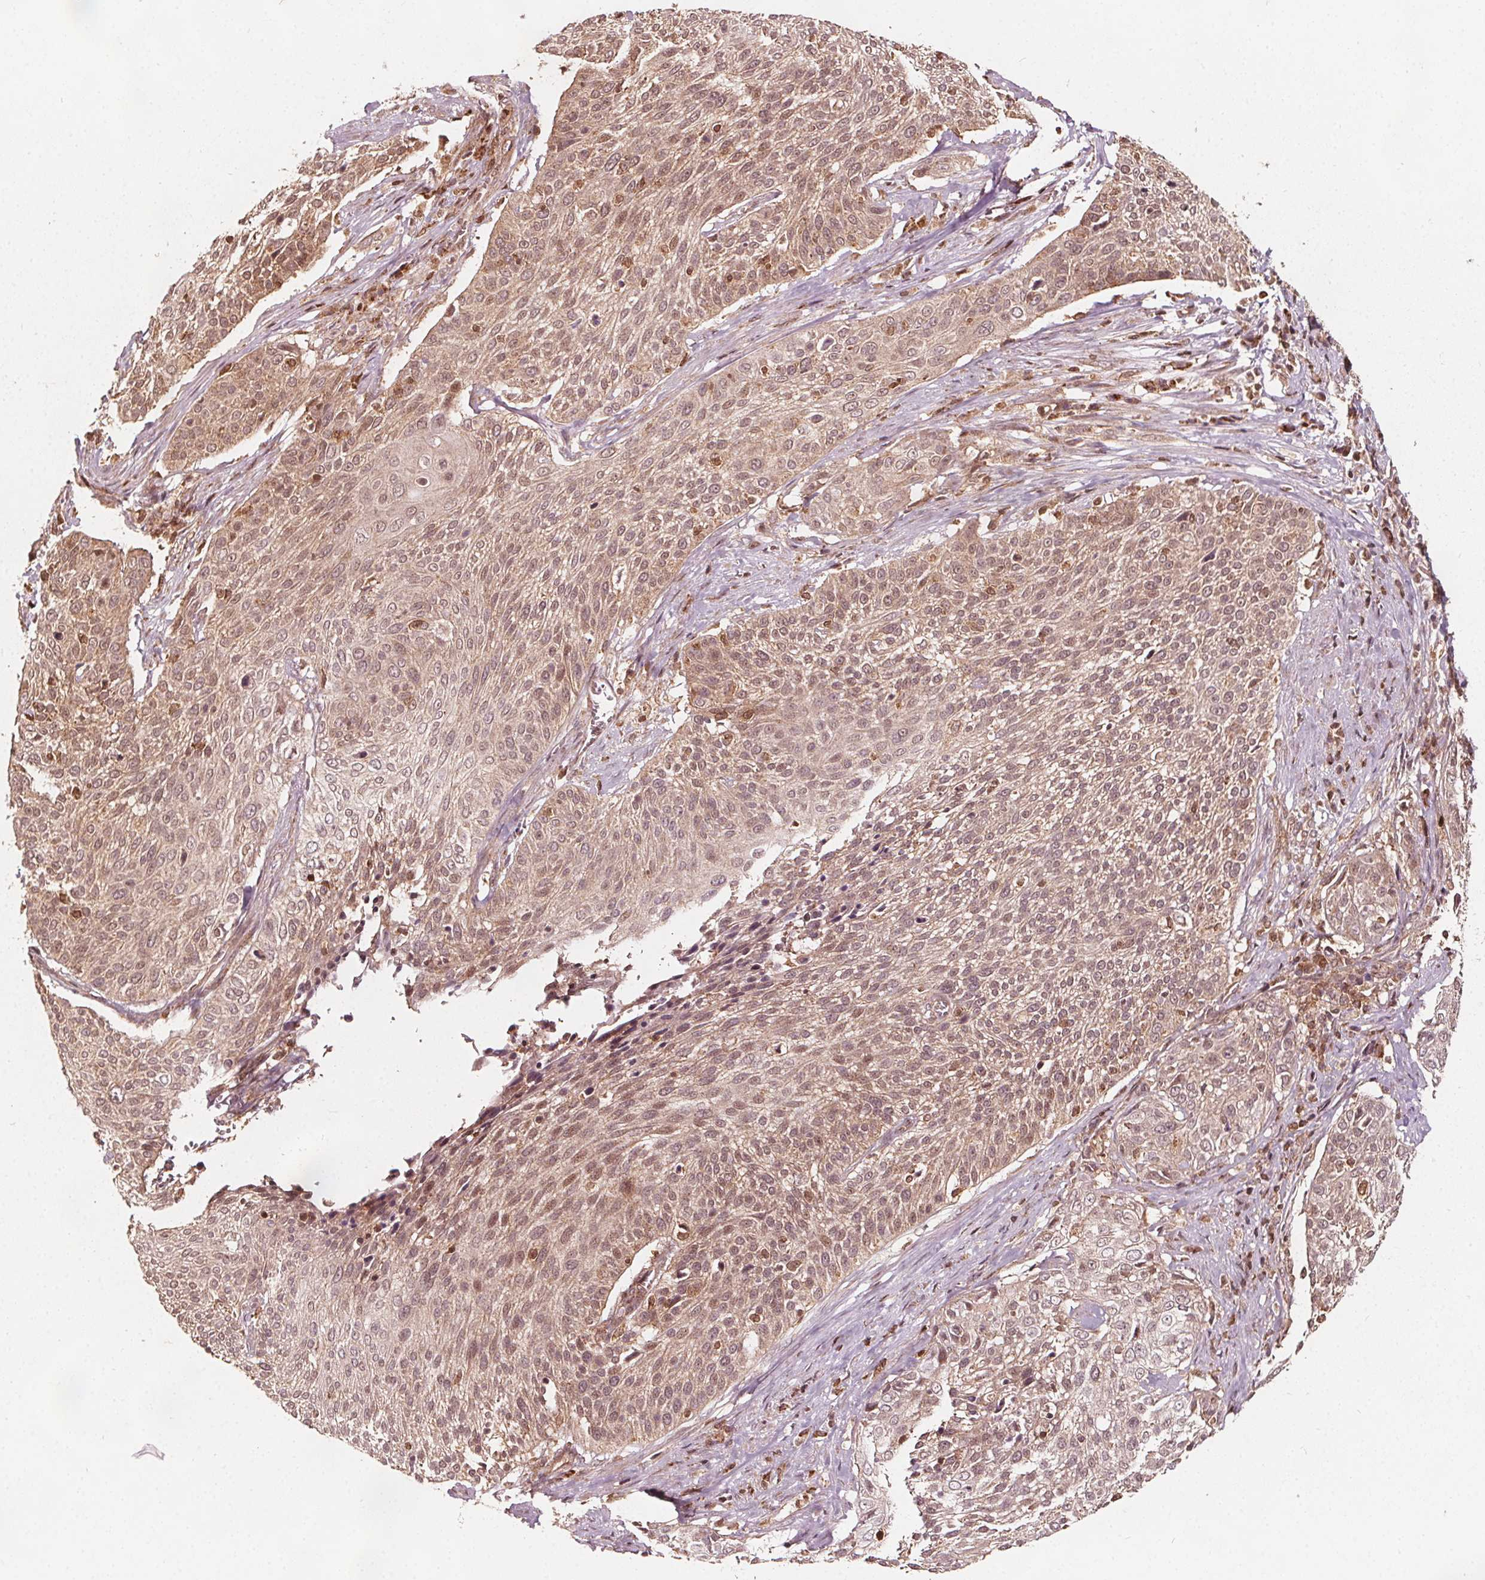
{"staining": {"intensity": "weak", "quantity": ">75%", "location": "cytoplasmic/membranous,nuclear"}, "tissue": "cervical cancer", "cell_type": "Tumor cells", "image_type": "cancer", "snomed": [{"axis": "morphology", "description": "Squamous cell carcinoma, NOS"}, {"axis": "topography", "description": "Cervix"}], "caption": "Protein staining of squamous cell carcinoma (cervical) tissue exhibits weak cytoplasmic/membranous and nuclear staining in approximately >75% of tumor cells. (Brightfield microscopy of DAB IHC at high magnification).", "gene": "AIP", "patient": {"sex": "female", "age": 31}}